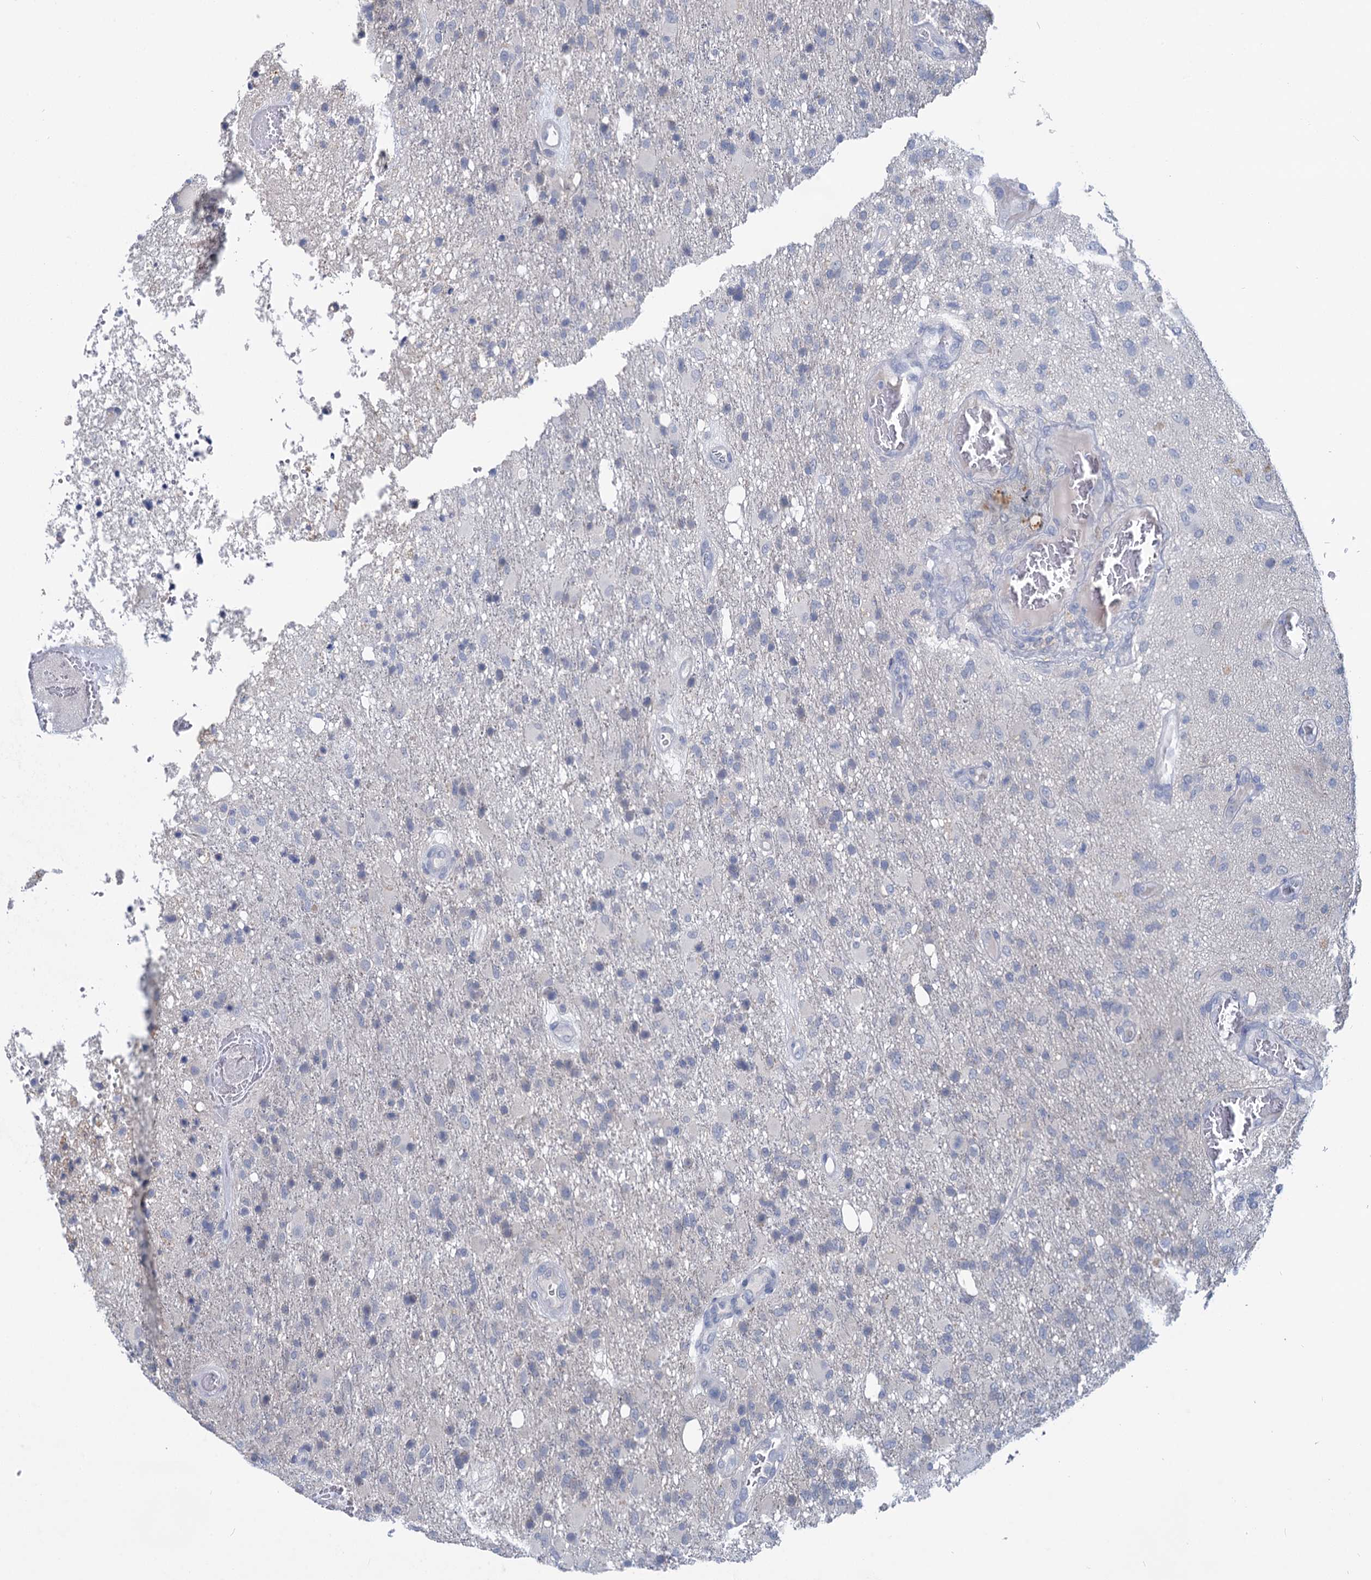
{"staining": {"intensity": "negative", "quantity": "none", "location": "none"}, "tissue": "glioma", "cell_type": "Tumor cells", "image_type": "cancer", "snomed": [{"axis": "morphology", "description": "Glioma, malignant, High grade"}, {"axis": "topography", "description": "Brain"}], "caption": "Tumor cells are negative for brown protein staining in glioma.", "gene": "ANKRD42", "patient": {"sex": "female", "age": 74}}